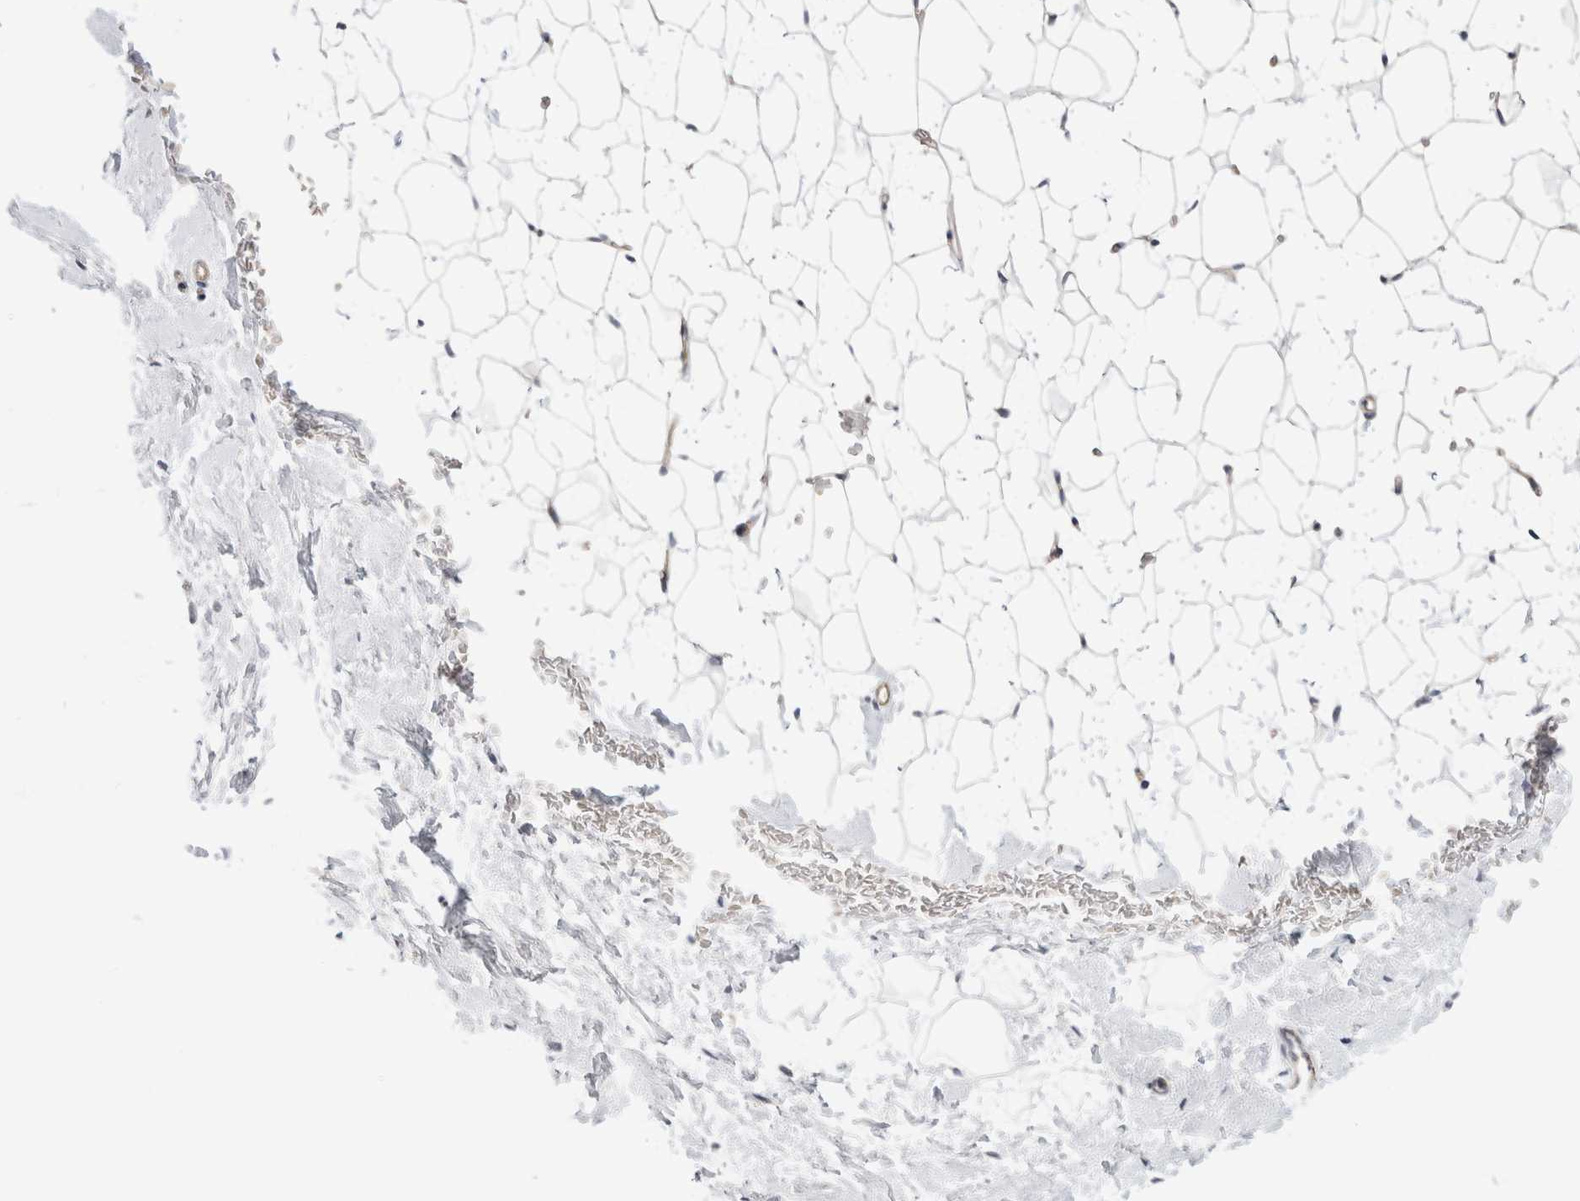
{"staining": {"intensity": "weak", "quantity": "<25%", "location": "cytoplasmic/membranous"}, "tissue": "breast", "cell_type": "Adipocytes", "image_type": "normal", "snomed": [{"axis": "morphology", "description": "Normal tissue, NOS"}, {"axis": "topography", "description": "Breast"}], "caption": "An immunohistochemistry (IHC) image of normal breast is shown. There is no staining in adipocytes of breast.", "gene": "AFP", "patient": {"sex": "female", "age": 23}}